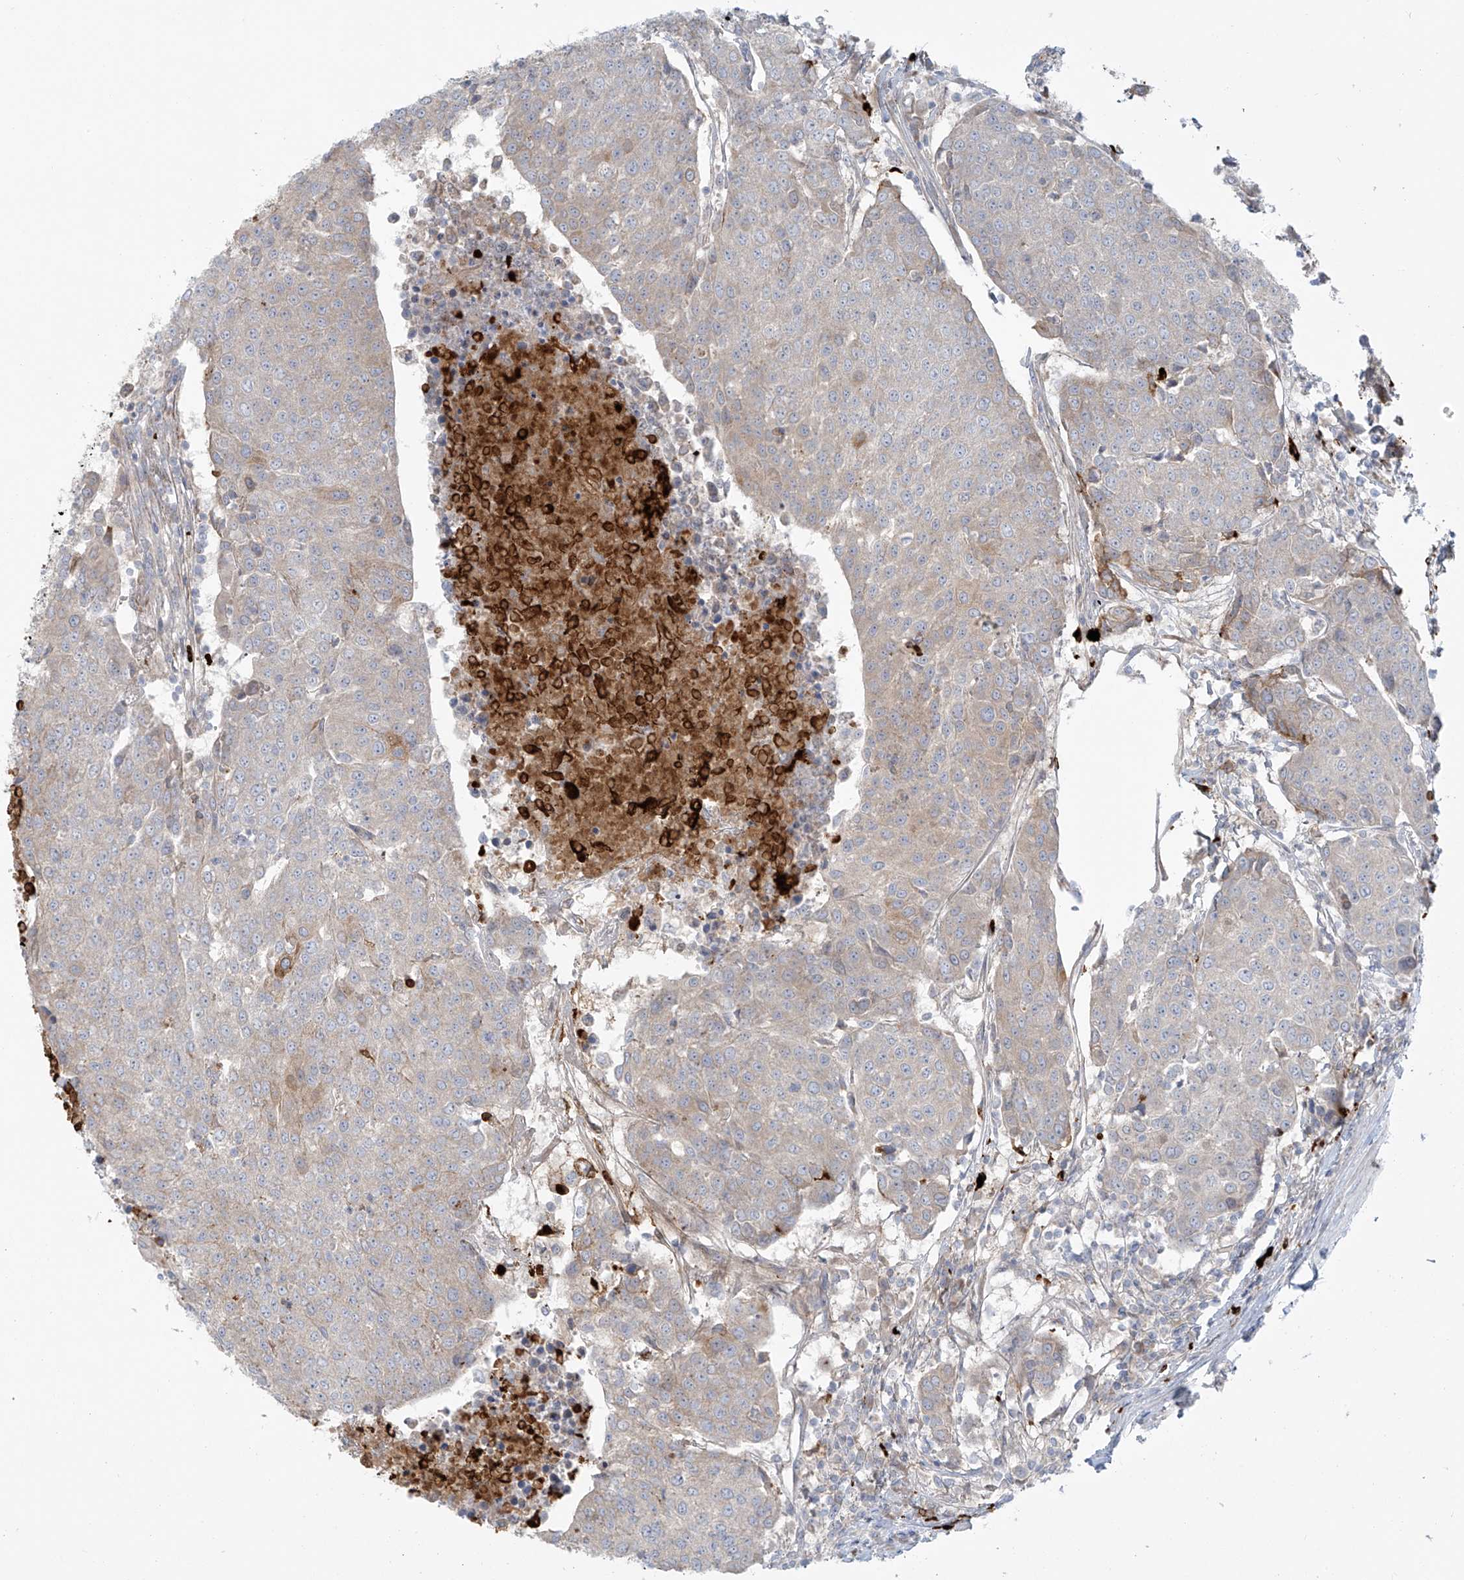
{"staining": {"intensity": "negative", "quantity": "none", "location": "none"}, "tissue": "urothelial cancer", "cell_type": "Tumor cells", "image_type": "cancer", "snomed": [{"axis": "morphology", "description": "Urothelial carcinoma, High grade"}, {"axis": "topography", "description": "Urinary bladder"}], "caption": "Immunohistochemical staining of urothelial cancer displays no significant positivity in tumor cells.", "gene": "LZTS3", "patient": {"sex": "female", "age": 85}}